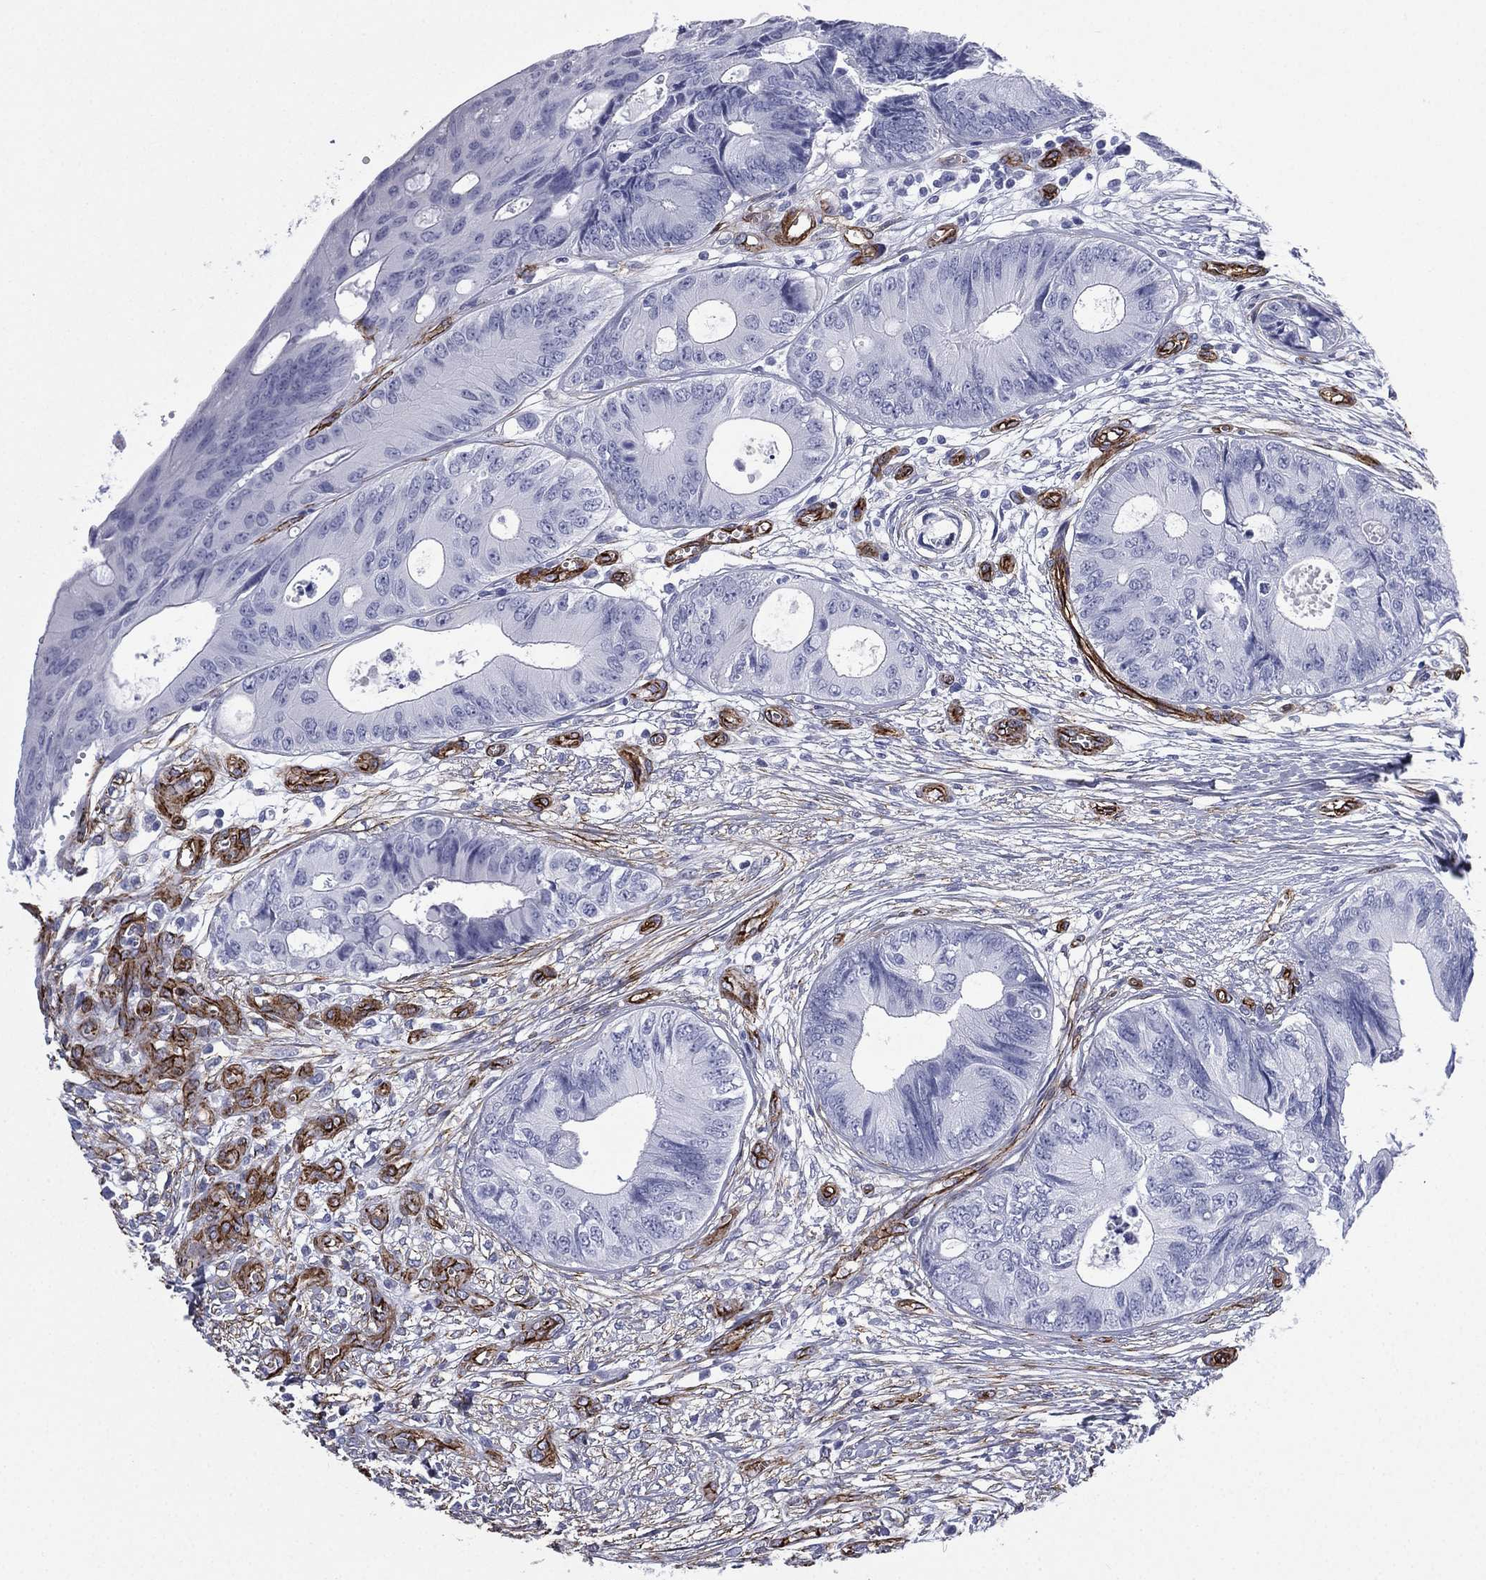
{"staining": {"intensity": "negative", "quantity": "none", "location": "none"}, "tissue": "colorectal cancer", "cell_type": "Tumor cells", "image_type": "cancer", "snomed": [{"axis": "morphology", "description": "Normal tissue, NOS"}, {"axis": "morphology", "description": "Adenocarcinoma, NOS"}, {"axis": "topography", "description": "Colon"}], "caption": "Protein analysis of colorectal adenocarcinoma reveals no significant positivity in tumor cells.", "gene": "CAVIN3", "patient": {"sex": "male", "age": 65}}